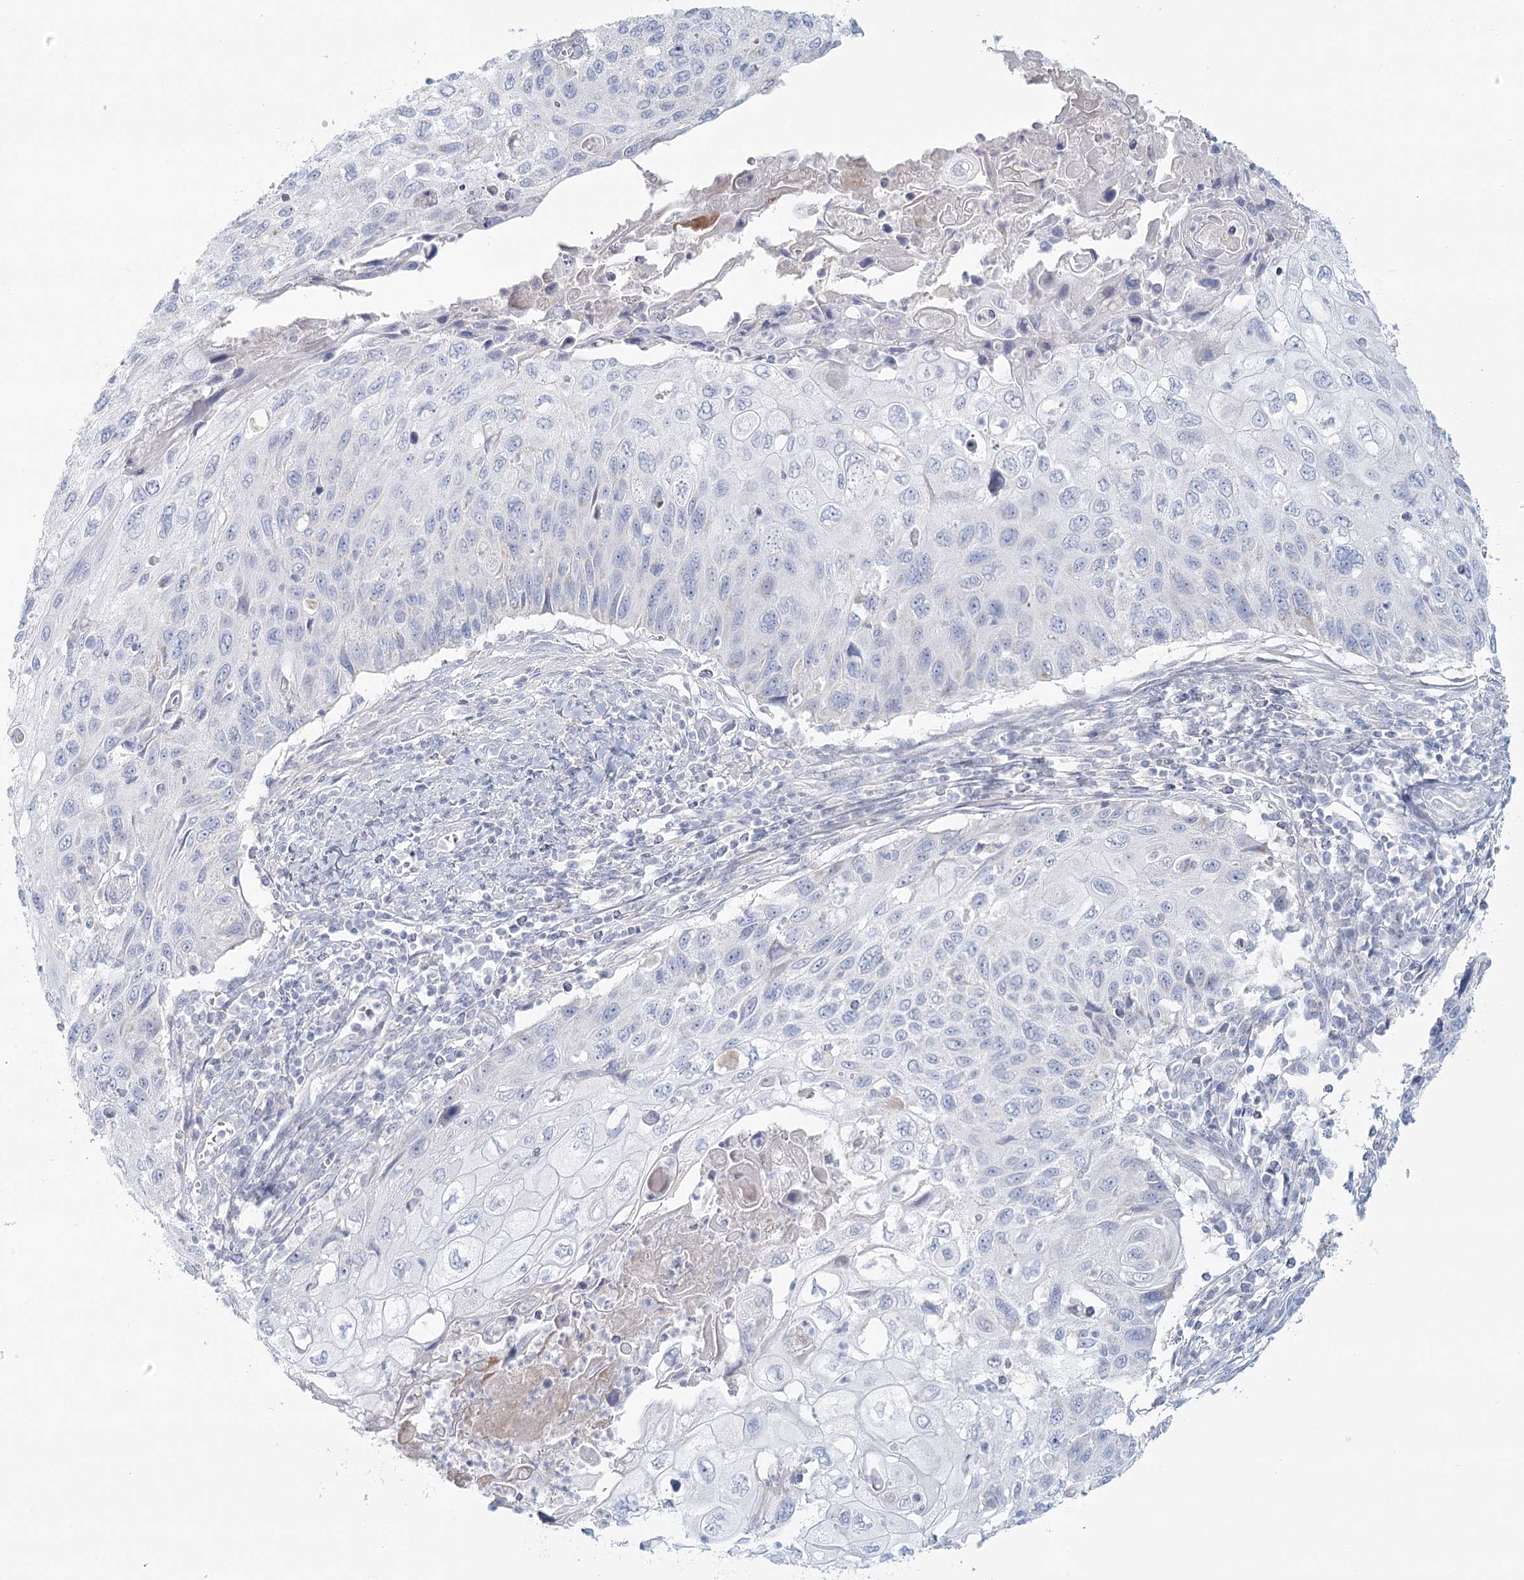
{"staining": {"intensity": "negative", "quantity": "none", "location": "none"}, "tissue": "cervical cancer", "cell_type": "Tumor cells", "image_type": "cancer", "snomed": [{"axis": "morphology", "description": "Squamous cell carcinoma, NOS"}, {"axis": "topography", "description": "Cervix"}], "caption": "Protein analysis of cervical cancer (squamous cell carcinoma) reveals no significant staining in tumor cells.", "gene": "BPHL", "patient": {"sex": "female", "age": 70}}